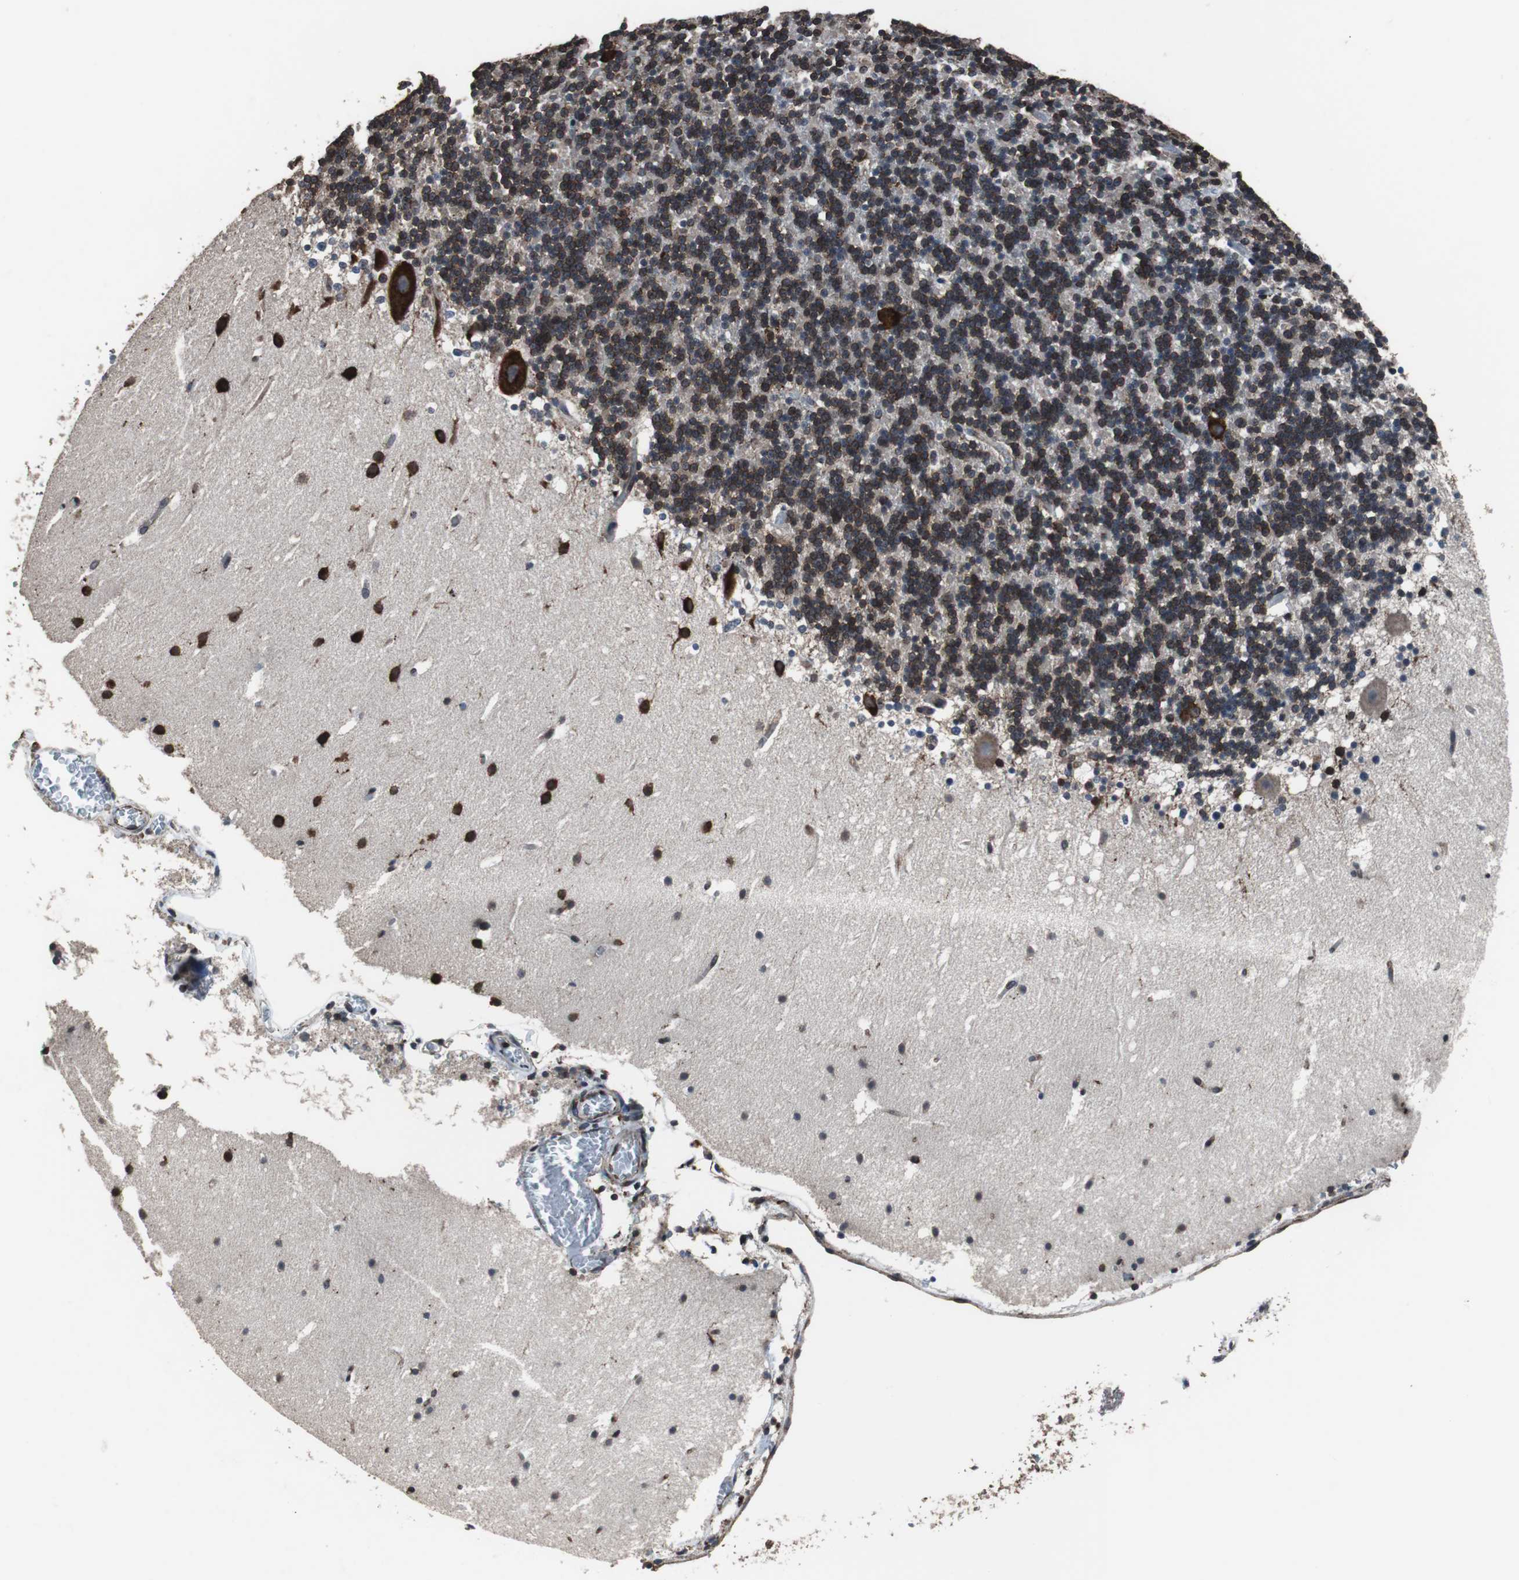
{"staining": {"intensity": "moderate", "quantity": ">75%", "location": "cytoplasmic/membranous"}, "tissue": "cerebellum", "cell_type": "Cells in granular layer", "image_type": "normal", "snomed": [{"axis": "morphology", "description": "Normal tissue, NOS"}, {"axis": "topography", "description": "Cerebellum"}], "caption": "An image of human cerebellum stained for a protein demonstrates moderate cytoplasmic/membranous brown staining in cells in granular layer.", "gene": "USP10", "patient": {"sex": "male", "age": 45}}